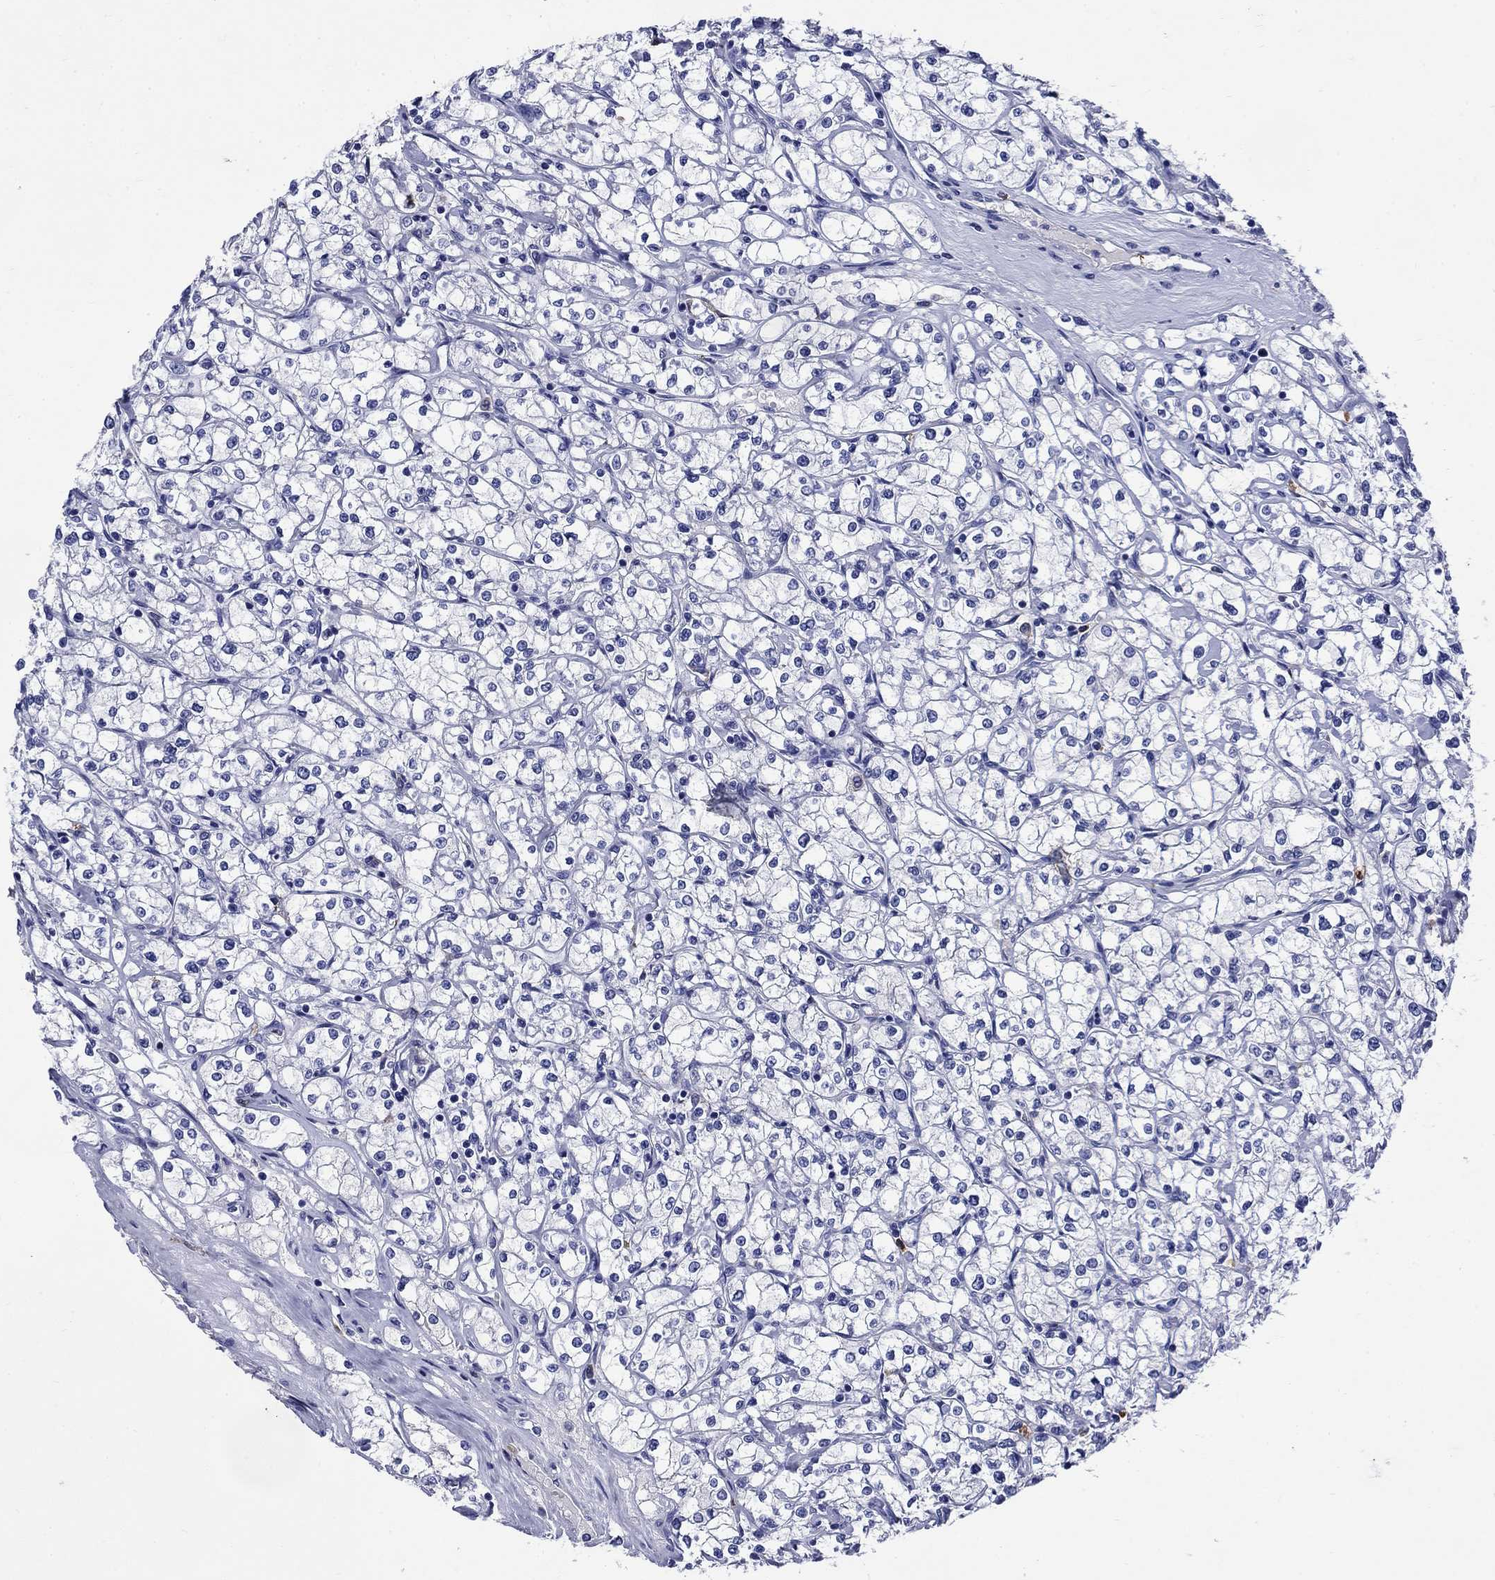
{"staining": {"intensity": "negative", "quantity": "none", "location": "none"}, "tissue": "renal cancer", "cell_type": "Tumor cells", "image_type": "cancer", "snomed": [{"axis": "morphology", "description": "Adenocarcinoma, NOS"}, {"axis": "topography", "description": "Kidney"}], "caption": "This micrograph is of renal cancer (adenocarcinoma) stained with immunohistochemistry (IHC) to label a protein in brown with the nuclei are counter-stained blue. There is no positivity in tumor cells.", "gene": "TFR2", "patient": {"sex": "male", "age": 67}}